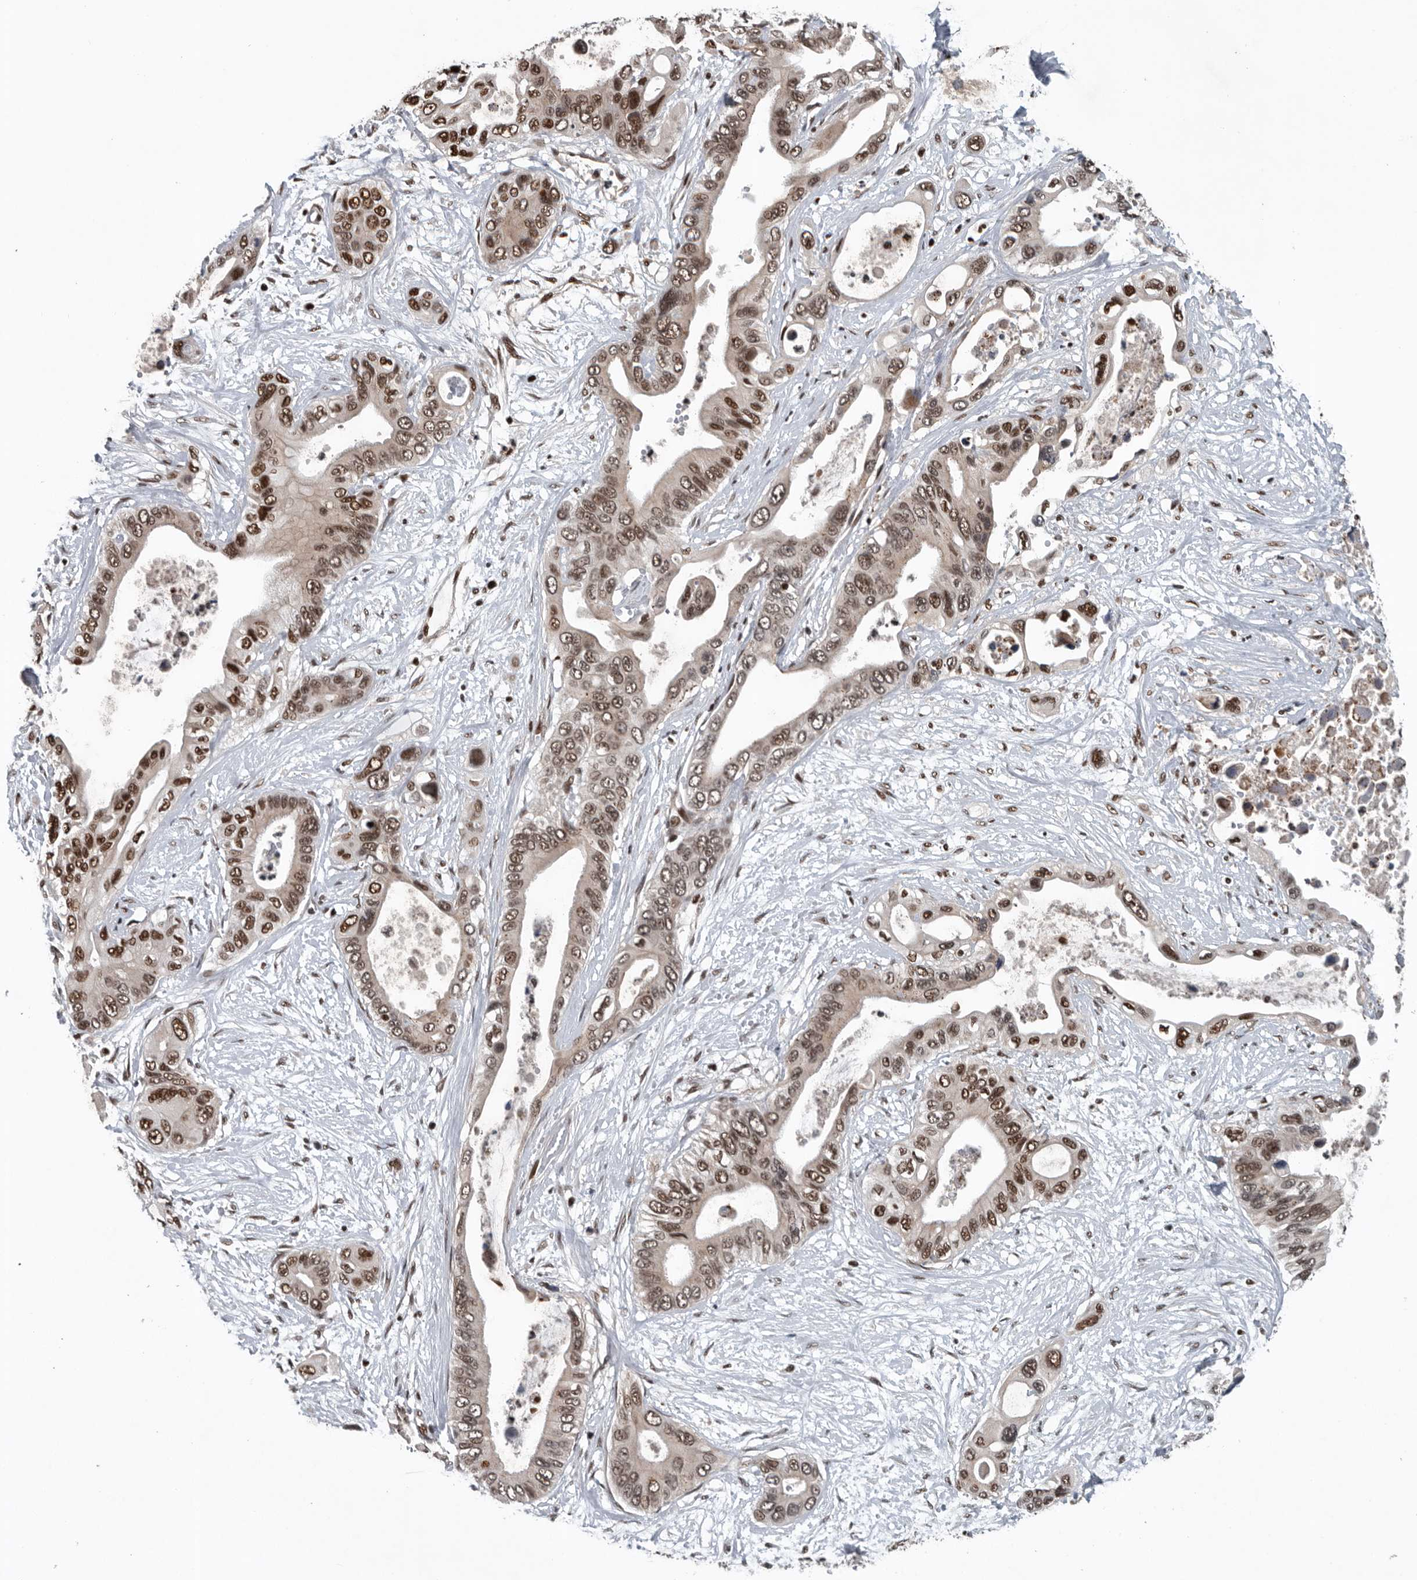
{"staining": {"intensity": "moderate", "quantity": ">75%", "location": "nuclear"}, "tissue": "pancreatic cancer", "cell_type": "Tumor cells", "image_type": "cancer", "snomed": [{"axis": "morphology", "description": "Adenocarcinoma, NOS"}, {"axis": "topography", "description": "Pancreas"}], "caption": "Immunohistochemical staining of pancreatic adenocarcinoma exhibits moderate nuclear protein expression in approximately >75% of tumor cells.", "gene": "SENP7", "patient": {"sex": "male", "age": 66}}